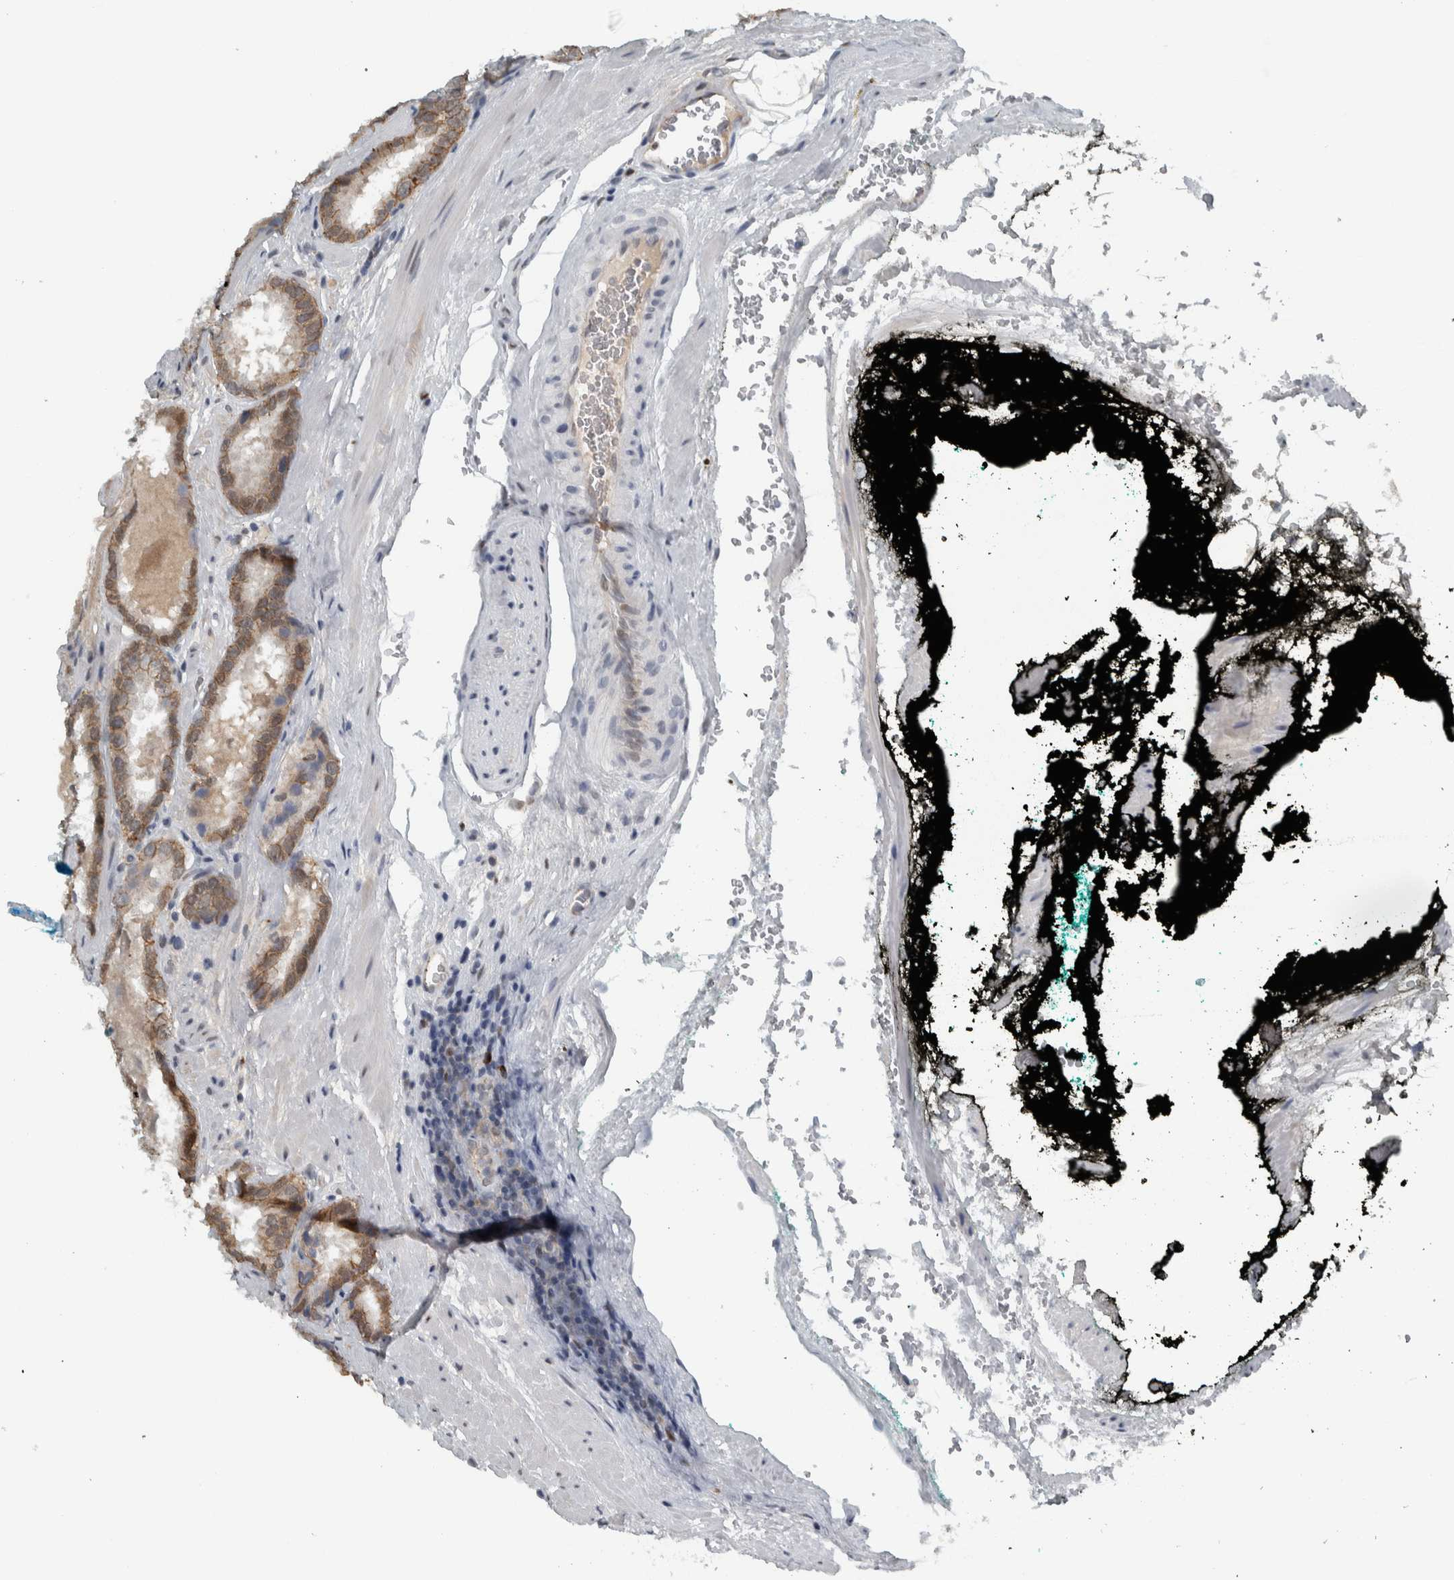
{"staining": {"intensity": "weak", "quantity": ">75%", "location": "cytoplasmic/membranous"}, "tissue": "prostate cancer", "cell_type": "Tumor cells", "image_type": "cancer", "snomed": [{"axis": "morphology", "description": "Adenocarcinoma, Low grade"}, {"axis": "topography", "description": "Prostate"}], "caption": "A brown stain highlights weak cytoplasmic/membranous staining of a protein in prostate cancer (adenocarcinoma (low-grade)) tumor cells.", "gene": "ADPRM", "patient": {"sex": "male", "age": 51}}